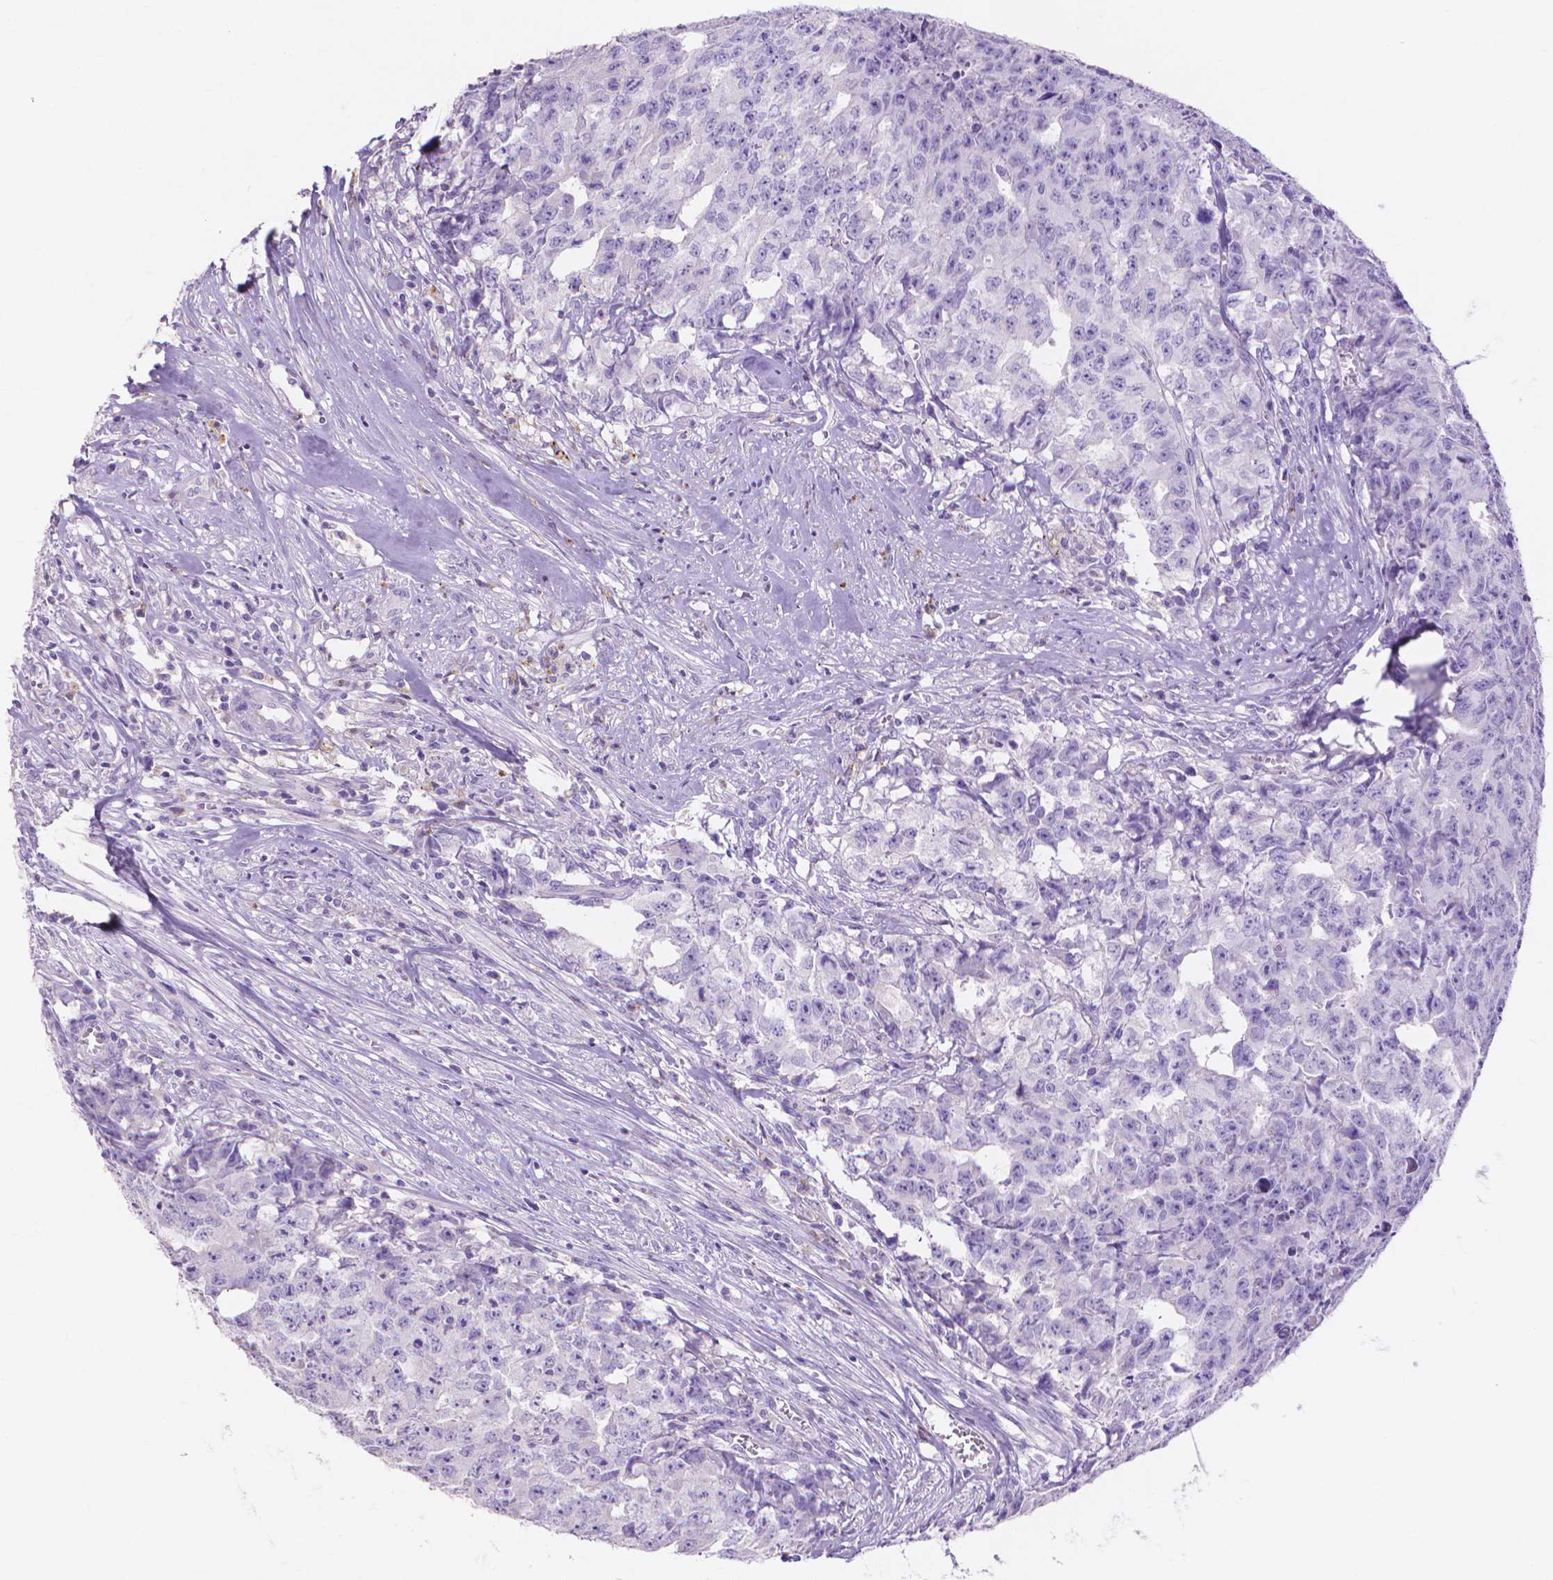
{"staining": {"intensity": "negative", "quantity": "none", "location": "none"}, "tissue": "testis cancer", "cell_type": "Tumor cells", "image_type": "cancer", "snomed": [{"axis": "morphology", "description": "Carcinoma, Embryonal, NOS"}, {"axis": "morphology", "description": "Teratoma, malignant, NOS"}, {"axis": "topography", "description": "Testis"}], "caption": "An immunohistochemistry image of testis cancer is shown. There is no staining in tumor cells of testis cancer. (Stains: DAB (3,3'-diaminobenzidine) immunohistochemistry (IHC) with hematoxylin counter stain, Microscopy: brightfield microscopy at high magnification).", "gene": "MMP11", "patient": {"sex": "male", "age": 24}}